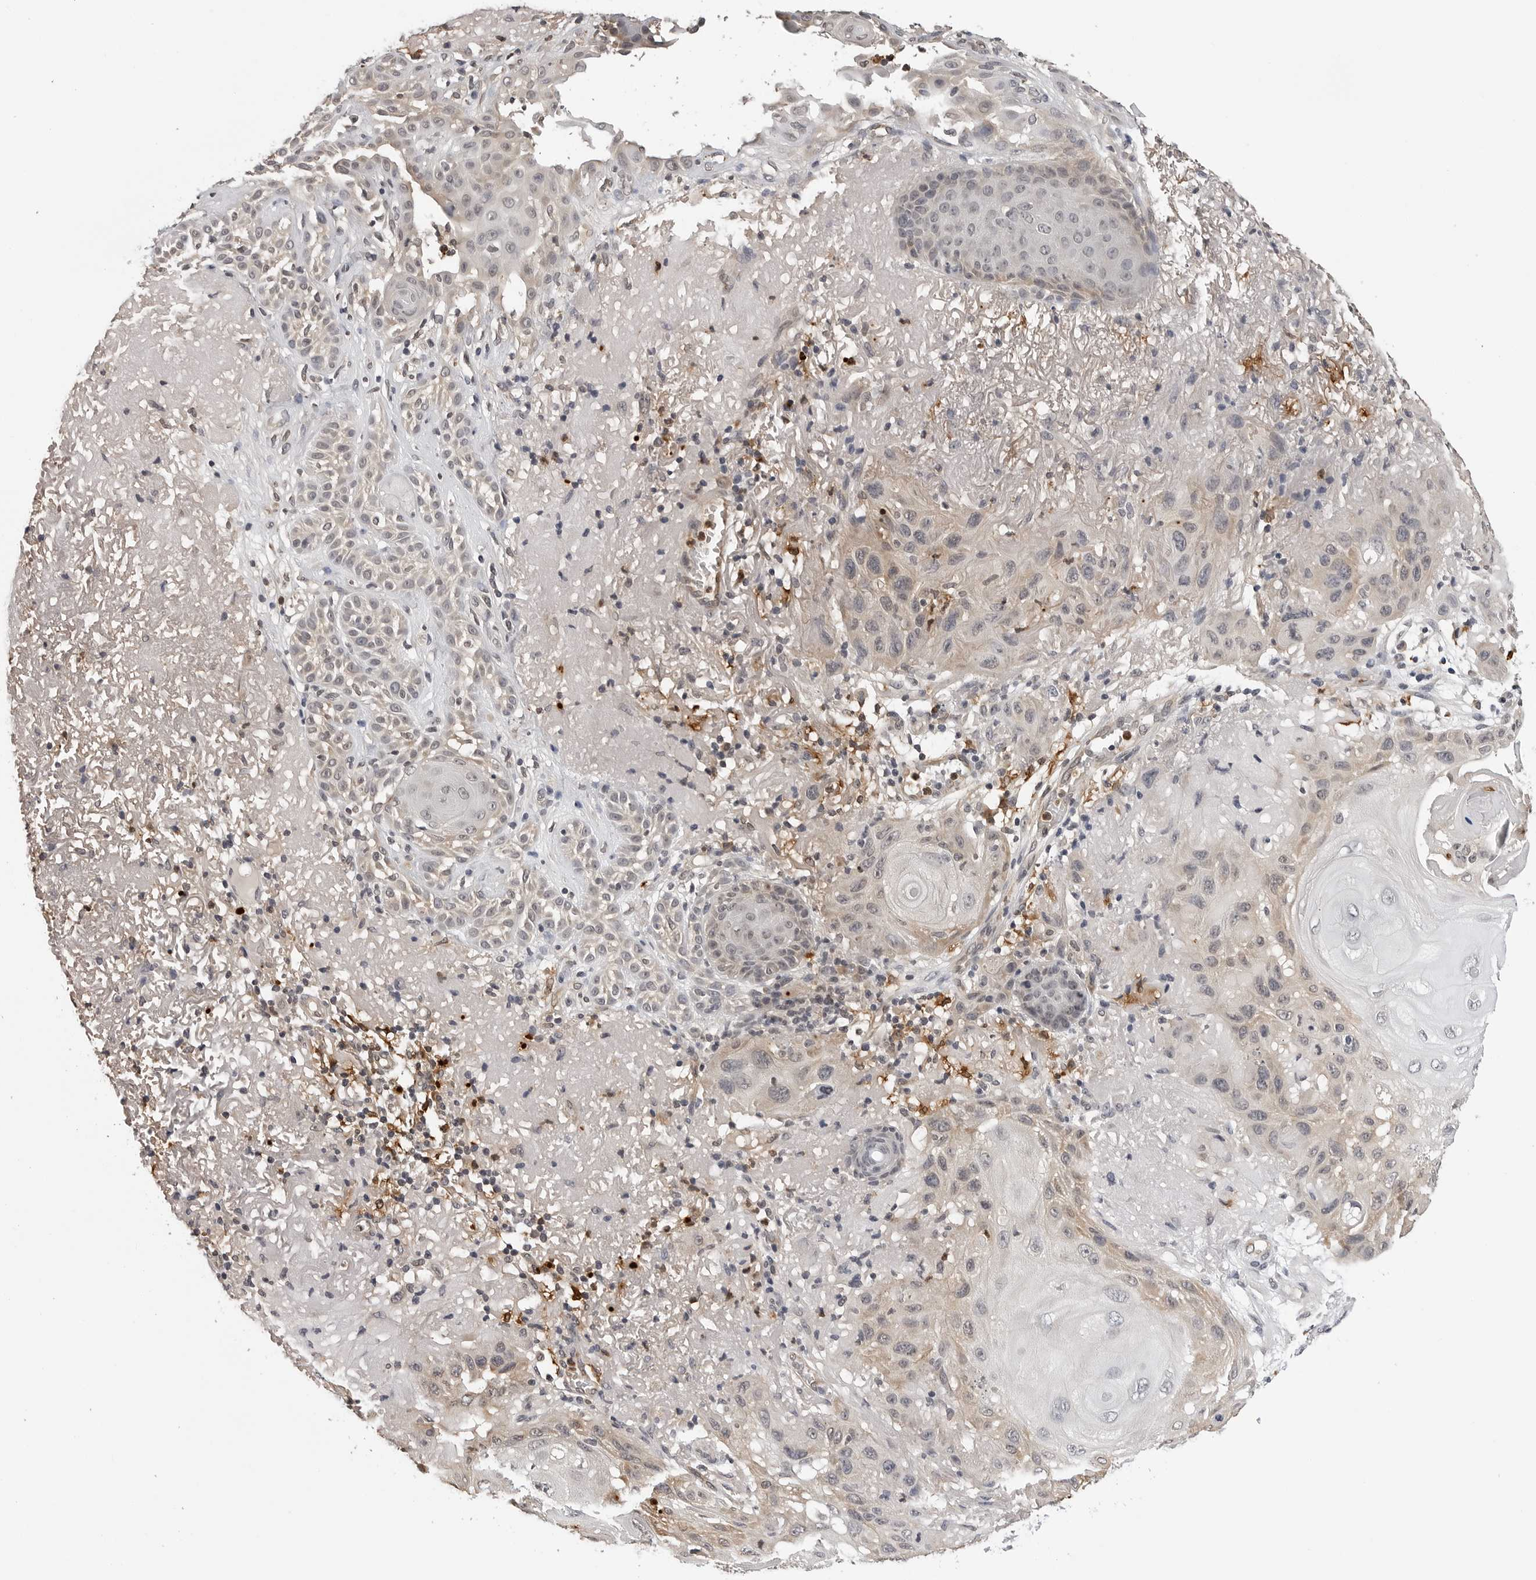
{"staining": {"intensity": "weak", "quantity": "25%-75%", "location": "cytoplasmic/membranous"}, "tissue": "skin cancer", "cell_type": "Tumor cells", "image_type": "cancer", "snomed": [{"axis": "morphology", "description": "Normal tissue, NOS"}, {"axis": "morphology", "description": "Squamous cell carcinoma, NOS"}, {"axis": "topography", "description": "Skin"}], "caption": "High-power microscopy captured an immunohistochemistry (IHC) photomicrograph of squamous cell carcinoma (skin), revealing weak cytoplasmic/membranous positivity in approximately 25%-75% of tumor cells. (Stains: DAB (3,3'-diaminobenzidine) in brown, nuclei in blue, Microscopy: brightfield microscopy at high magnification).", "gene": "TRMT13", "patient": {"sex": "female", "age": 96}}